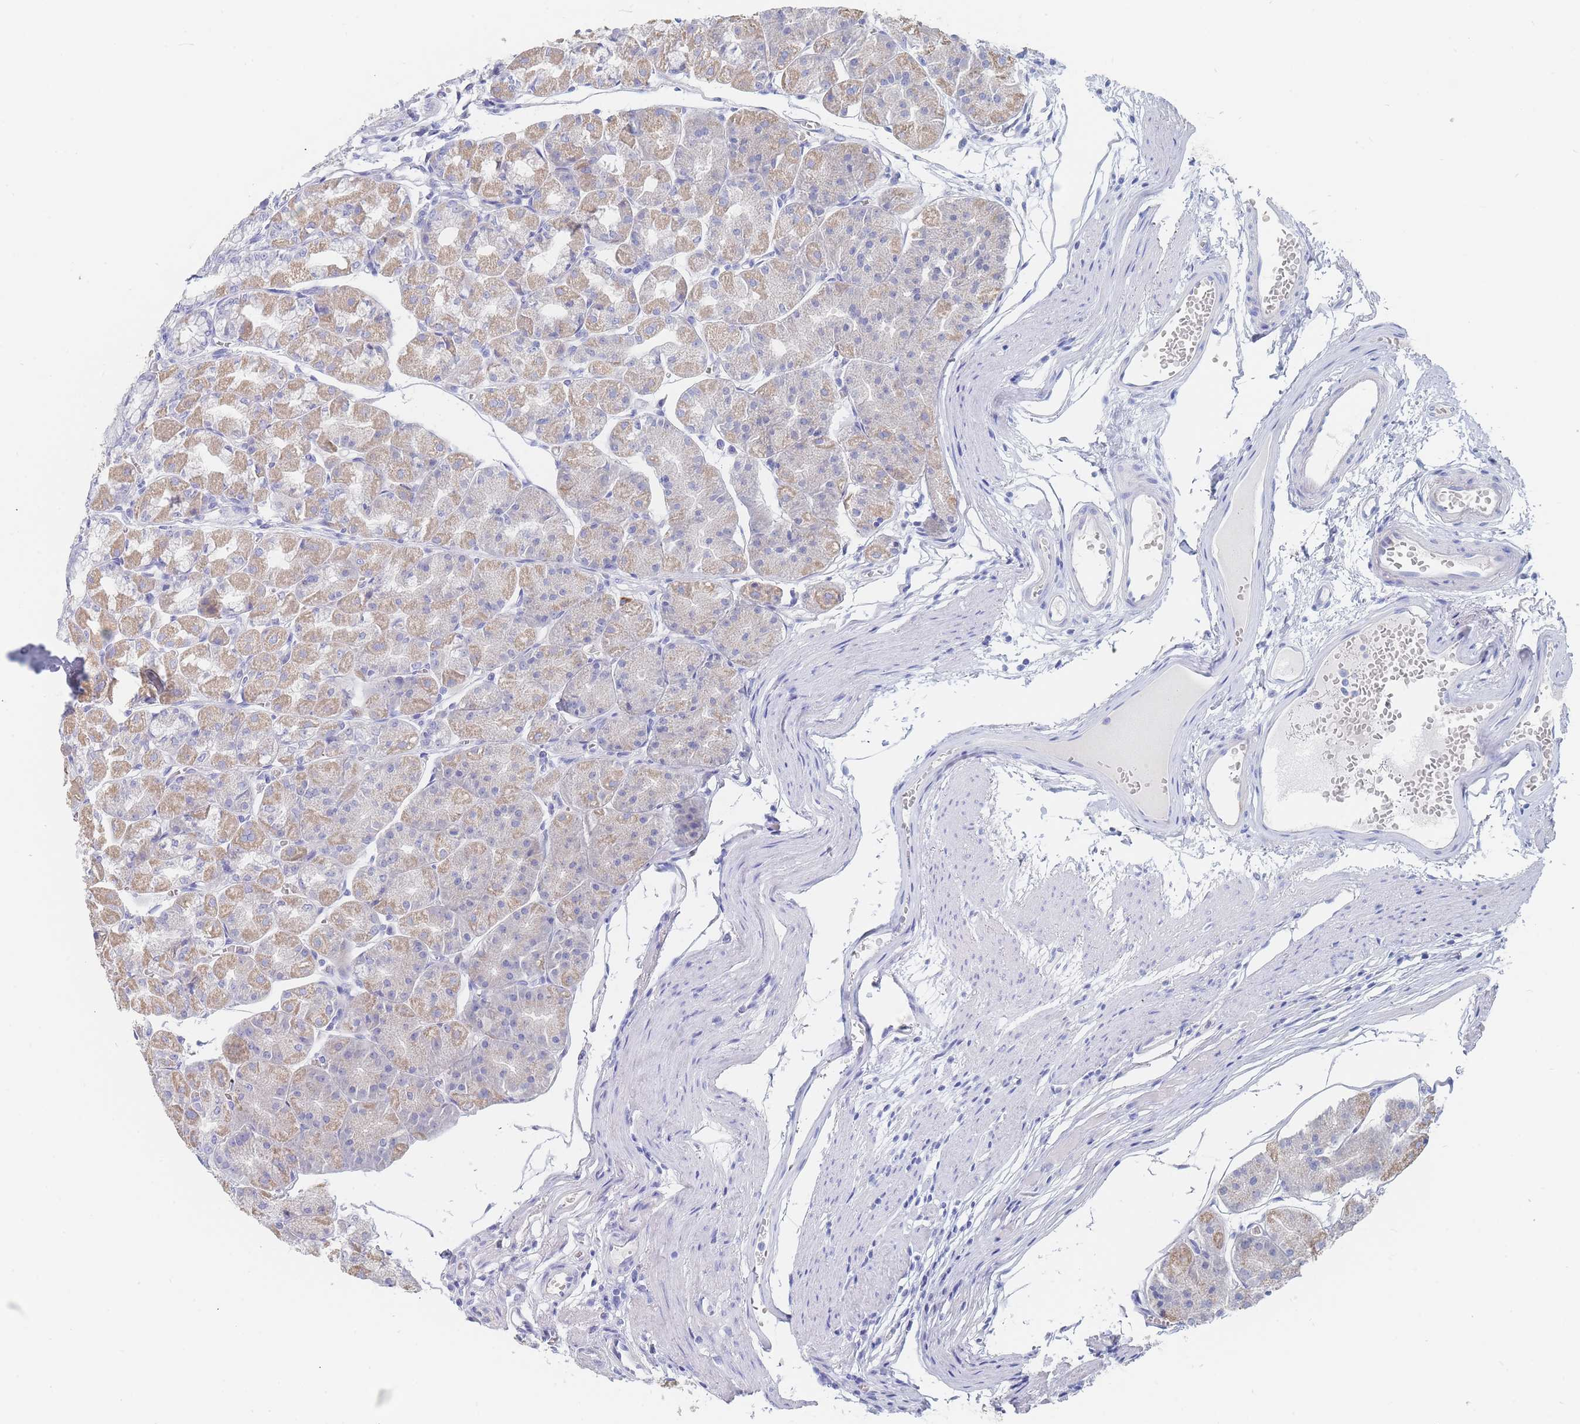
{"staining": {"intensity": "moderate", "quantity": "25%-75%", "location": "cytoplasmic/membranous"}, "tissue": "stomach", "cell_type": "Glandular cells", "image_type": "normal", "snomed": [{"axis": "morphology", "description": "Normal tissue, NOS"}, {"axis": "topography", "description": "Stomach"}], "caption": "A medium amount of moderate cytoplasmic/membranous expression is identified in approximately 25%-75% of glandular cells in benign stomach.", "gene": "SLC25A35", "patient": {"sex": "male", "age": 55}}